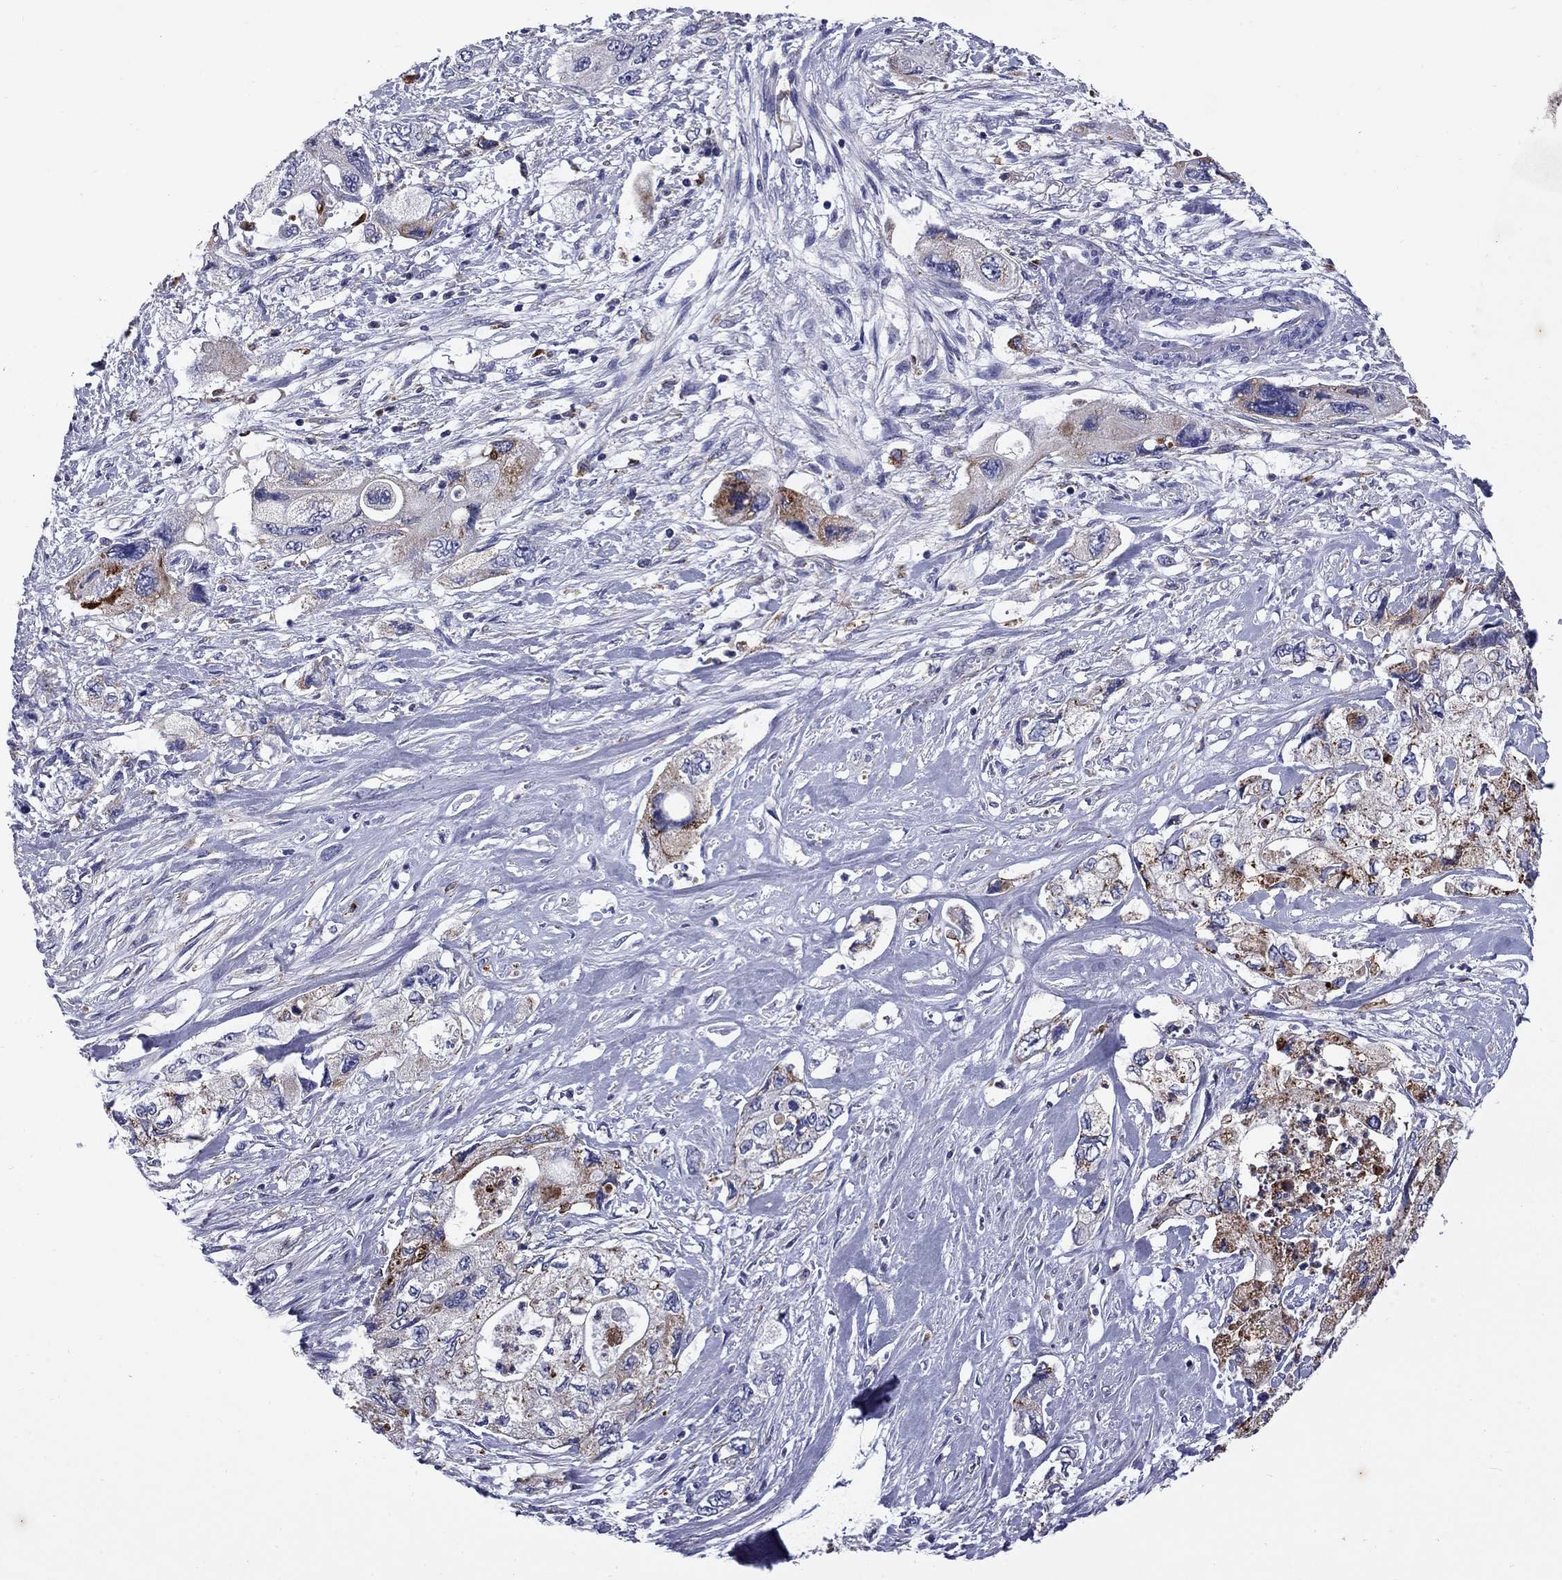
{"staining": {"intensity": "moderate", "quantity": "25%-75%", "location": "cytoplasmic/membranous"}, "tissue": "pancreatic cancer", "cell_type": "Tumor cells", "image_type": "cancer", "snomed": [{"axis": "morphology", "description": "Adenocarcinoma, NOS"}, {"axis": "topography", "description": "Pancreas"}], "caption": "Immunohistochemical staining of pancreatic cancer (adenocarcinoma) exhibits moderate cytoplasmic/membranous protein positivity in approximately 25%-75% of tumor cells. (Brightfield microscopy of DAB IHC at high magnification).", "gene": "MADCAM1", "patient": {"sex": "female", "age": 73}}